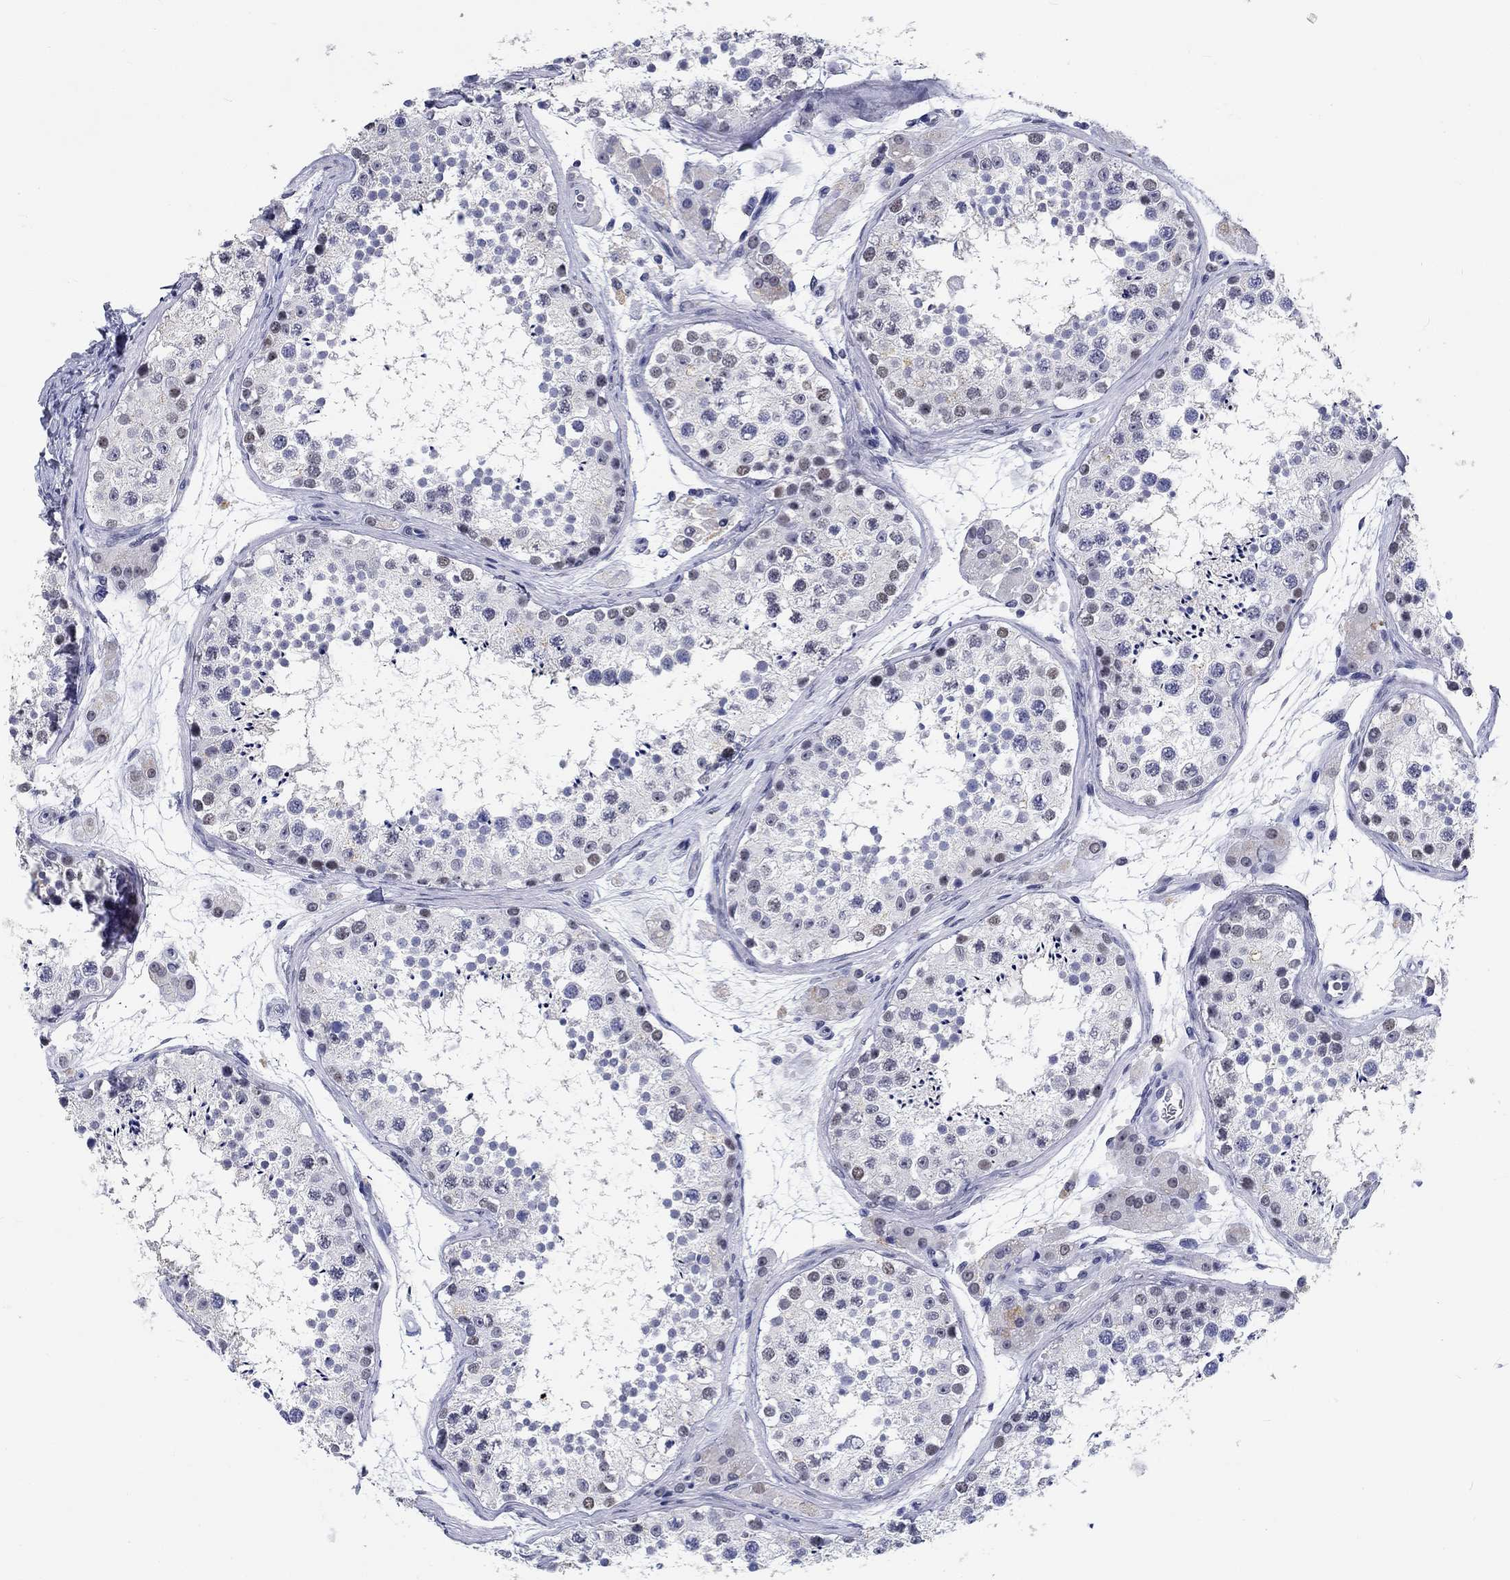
{"staining": {"intensity": "moderate", "quantity": "<25%", "location": "nuclear"}, "tissue": "testis", "cell_type": "Cells in seminiferous ducts", "image_type": "normal", "snomed": [{"axis": "morphology", "description": "Normal tissue, NOS"}, {"axis": "topography", "description": "Testis"}], "caption": "Immunohistochemistry (IHC) of benign testis demonstrates low levels of moderate nuclear positivity in approximately <25% of cells in seminiferous ducts.", "gene": "GRIN1", "patient": {"sex": "male", "age": 41}}